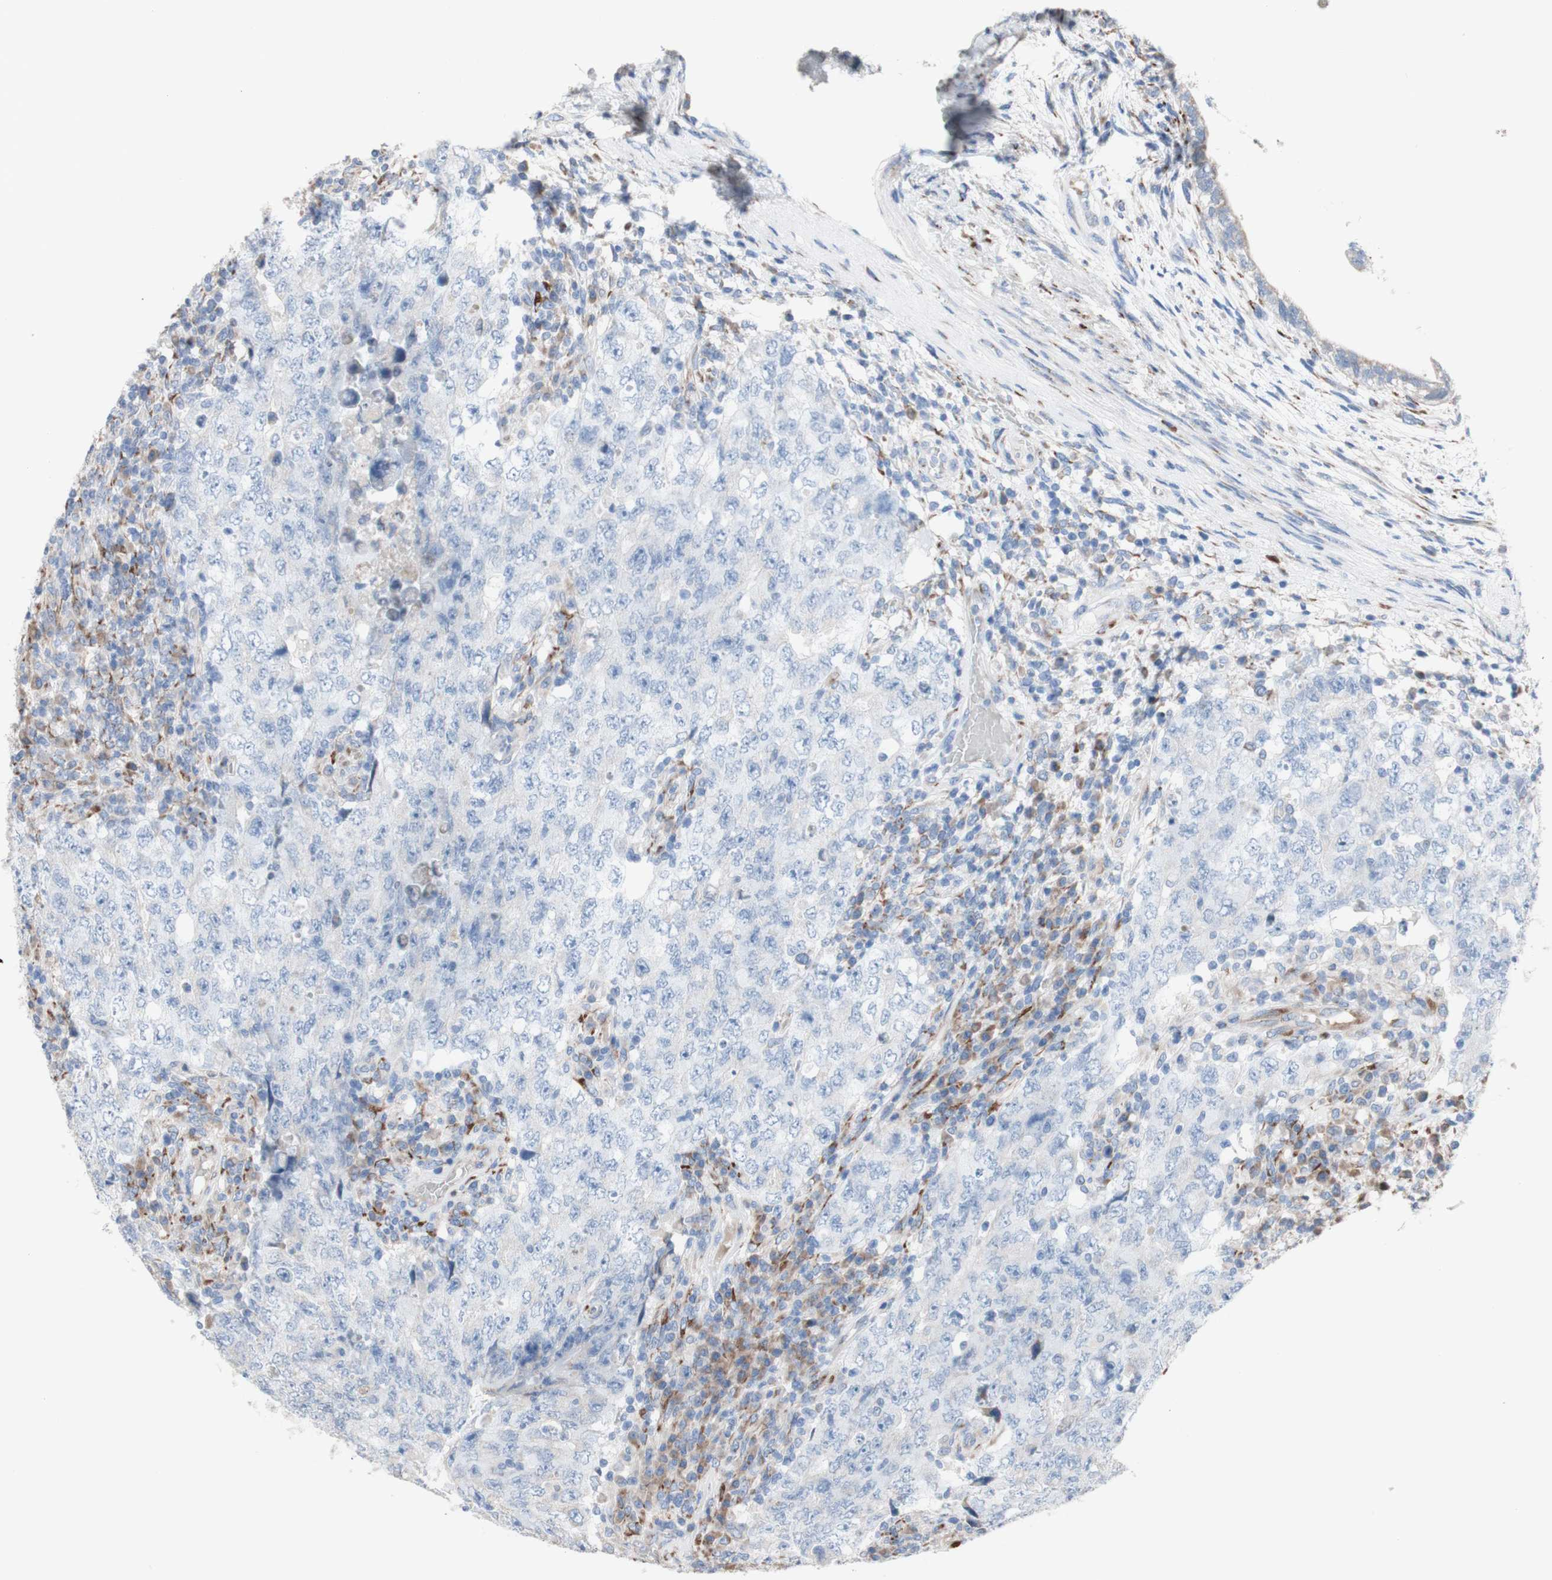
{"staining": {"intensity": "negative", "quantity": "none", "location": "none"}, "tissue": "testis cancer", "cell_type": "Tumor cells", "image_type": "cancer", "snomed": [{"axis": "morphology", "description": "Carcinoma, Embryonal, NOS"}, {"axis": "topography", "description": "Testis"}], "caption": "This is a photomicrograph of immunohistochemistry staining of testis embryonal carcinoma, which shows no positivity in tumor cells.", "gene": "AGPAT5", "patient": {"sex": "male", "age": 26}}